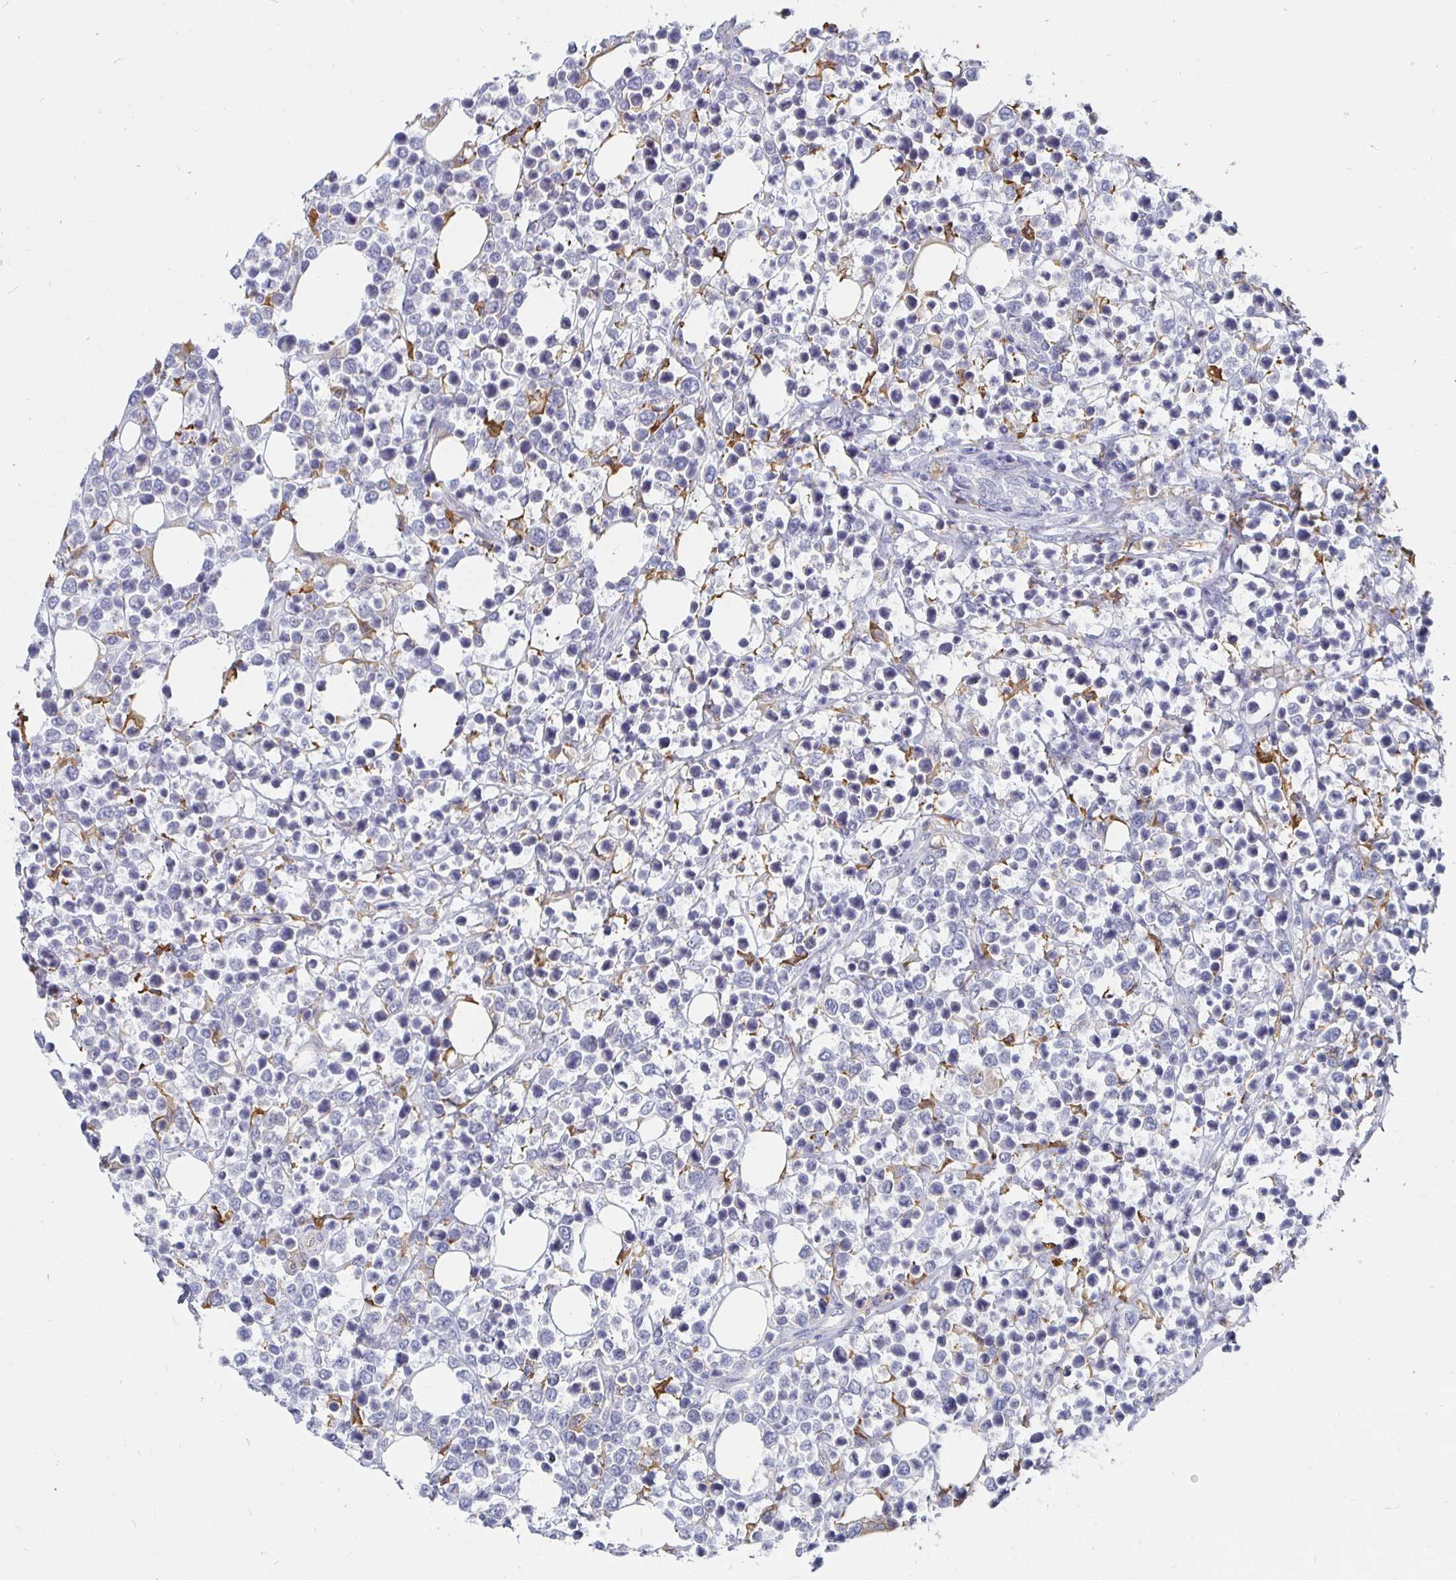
{"staining": {"intensity": "negative", "quantity": "none", "location": "none"}, "tissue": "lymphoma", "cell_type": "Tumor cells", "image_type": "cancer", "snomed": [{"axis": "morphology", "description": "Malignant lymphoma, non-Hodgkin's type, Low grade"}, {"axis": "topography", "description": "Lymph node"}], "caption": "A high-resolution micrograph shows immunohistochemistry staining of lymphoma, which displays no significant positivity in tumor cells.", "gene": "CCDC85A", "patient": {"sex": "male", "age": 60}}